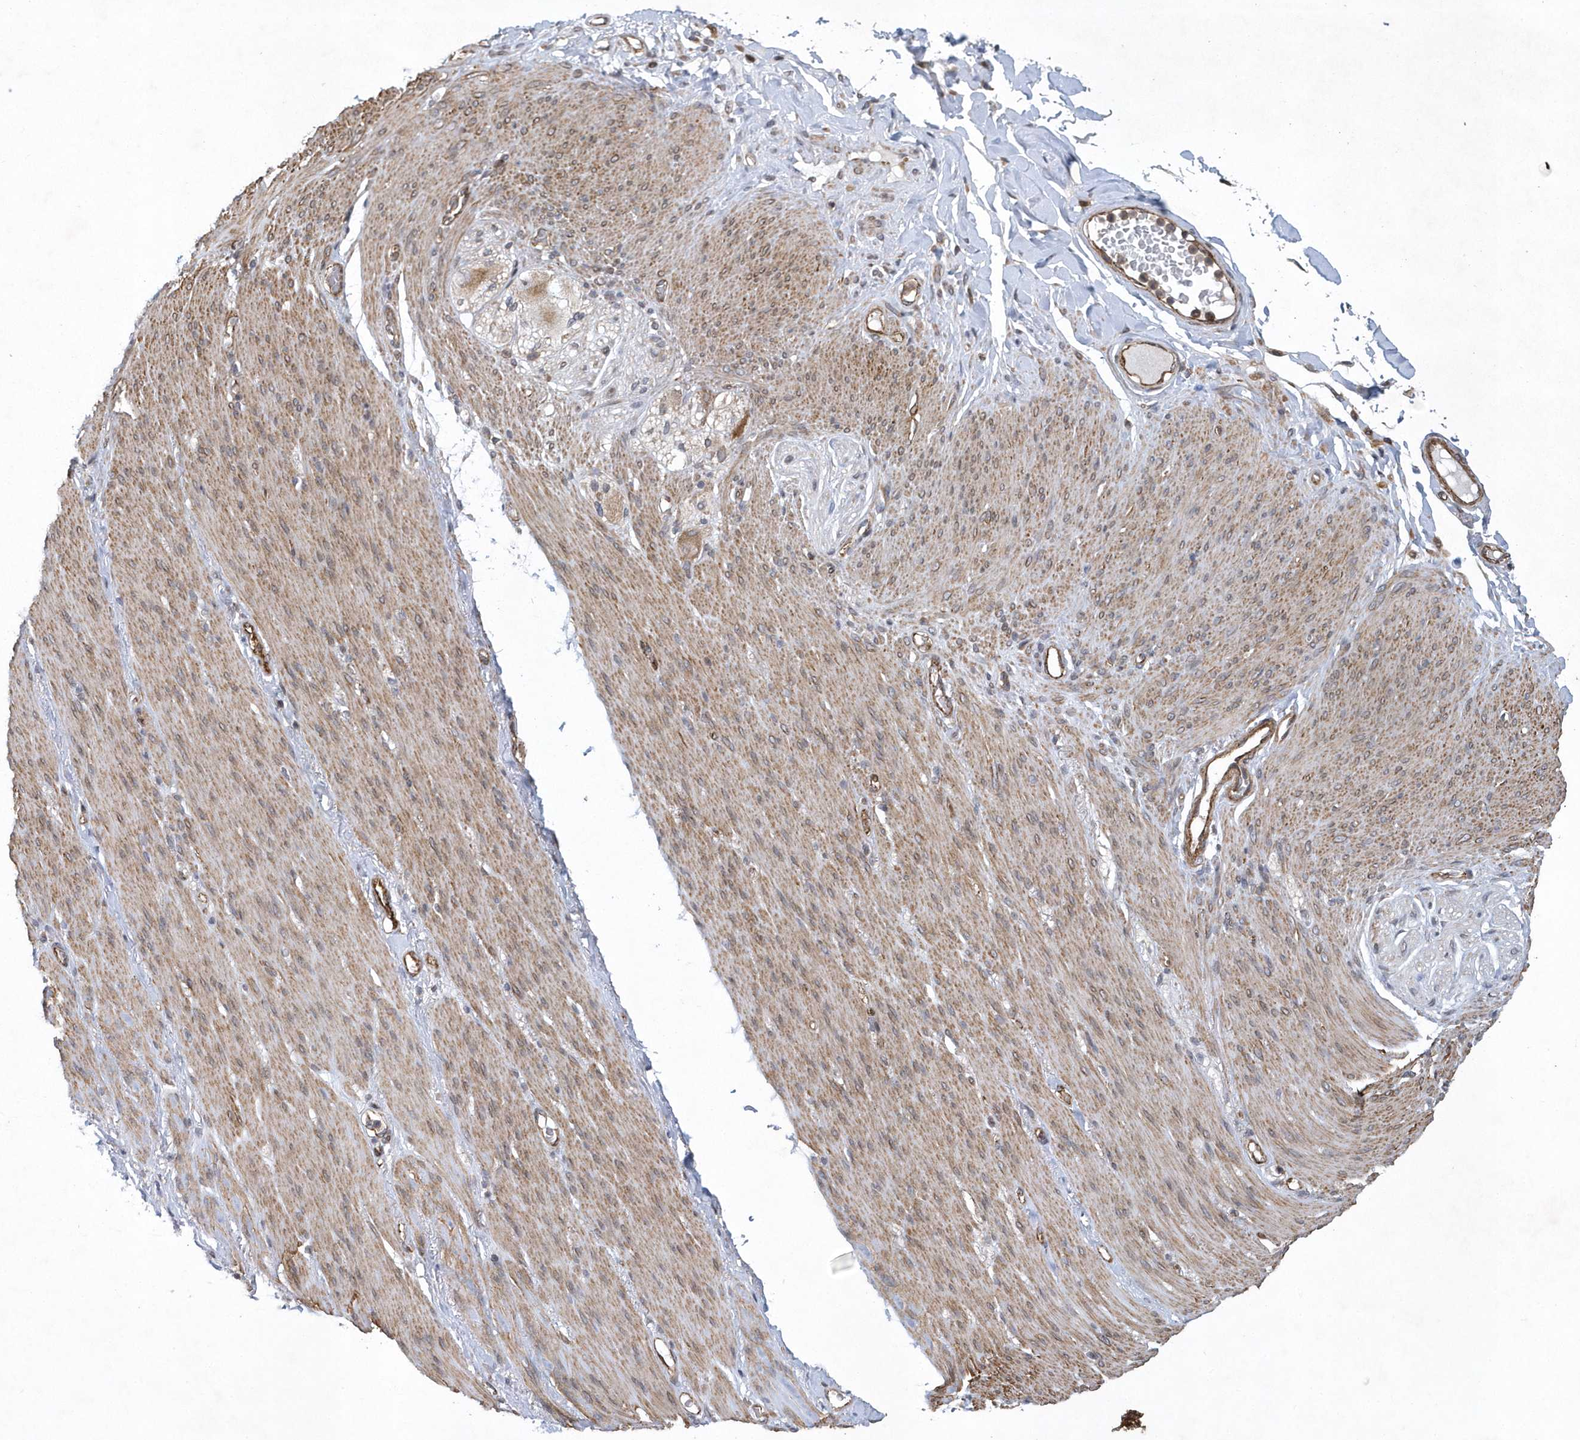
{"staining": {"intensity": "strong", "quantity": "<25%", "location": "cytoplasmic/membranous,nuclear"}, "tissue": "soft tissue", "cell_type": "Chondrocytes", "image_type": "normal", "snomed": [{"axis": "morphology", "description": "Normal tissue, NOS"}, {"axis": "topography", "description": "Colon"}, {"axis": "topography", "description": "Peripheral nerve tissue"}], "caption": "A photomicrograph of soft tissue stained for a protein demonstrates strong cytoplasmic/membranous,nuclear brown staining in chondrocytes. (DAB = brown stain, brightfield microscopy at high magnification).", "gene": "N4BP2", "patient": {"sex": "female", "age": 61}}